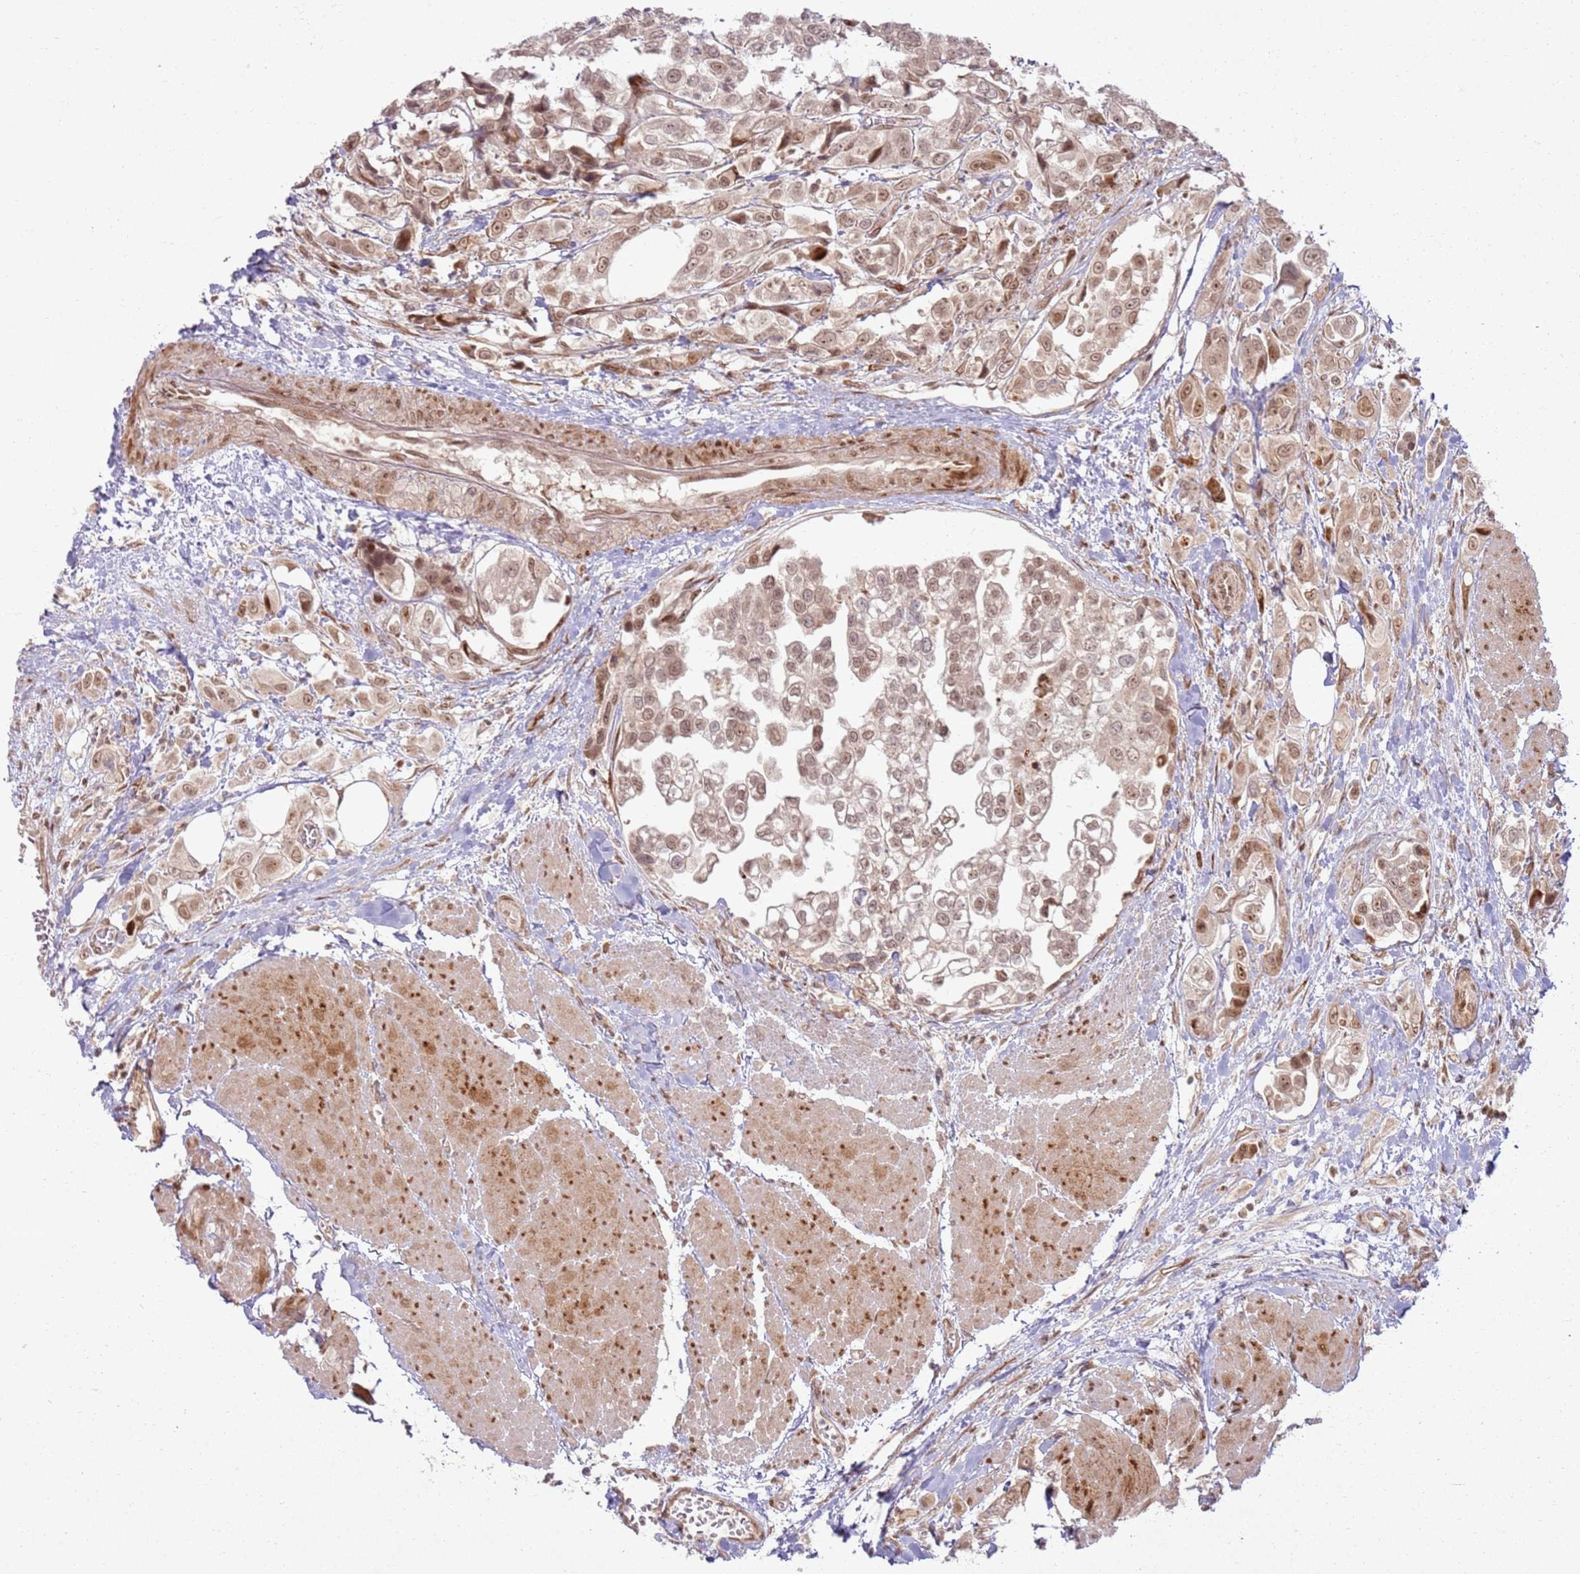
{"staining": {"intensity": "weak", "quantity": ">75%", "location": "nuclear"}, "tissue": "urothelial cancer", "cell_type": "Tumor cells", "image_type": "cancer", "snomed": [{"axis": "morphology", "description": "Urothelial carcinoma, High grade"}, {"axis": "topography", "description": "Urinary bladder"}], "caption": "A micrograph of urothelial cancer stained for a protein demonstrates weak nuclear brown staining in tumor cells.", "gene": "KLHL36", "patient": {"sex": "male", "age": 67}}